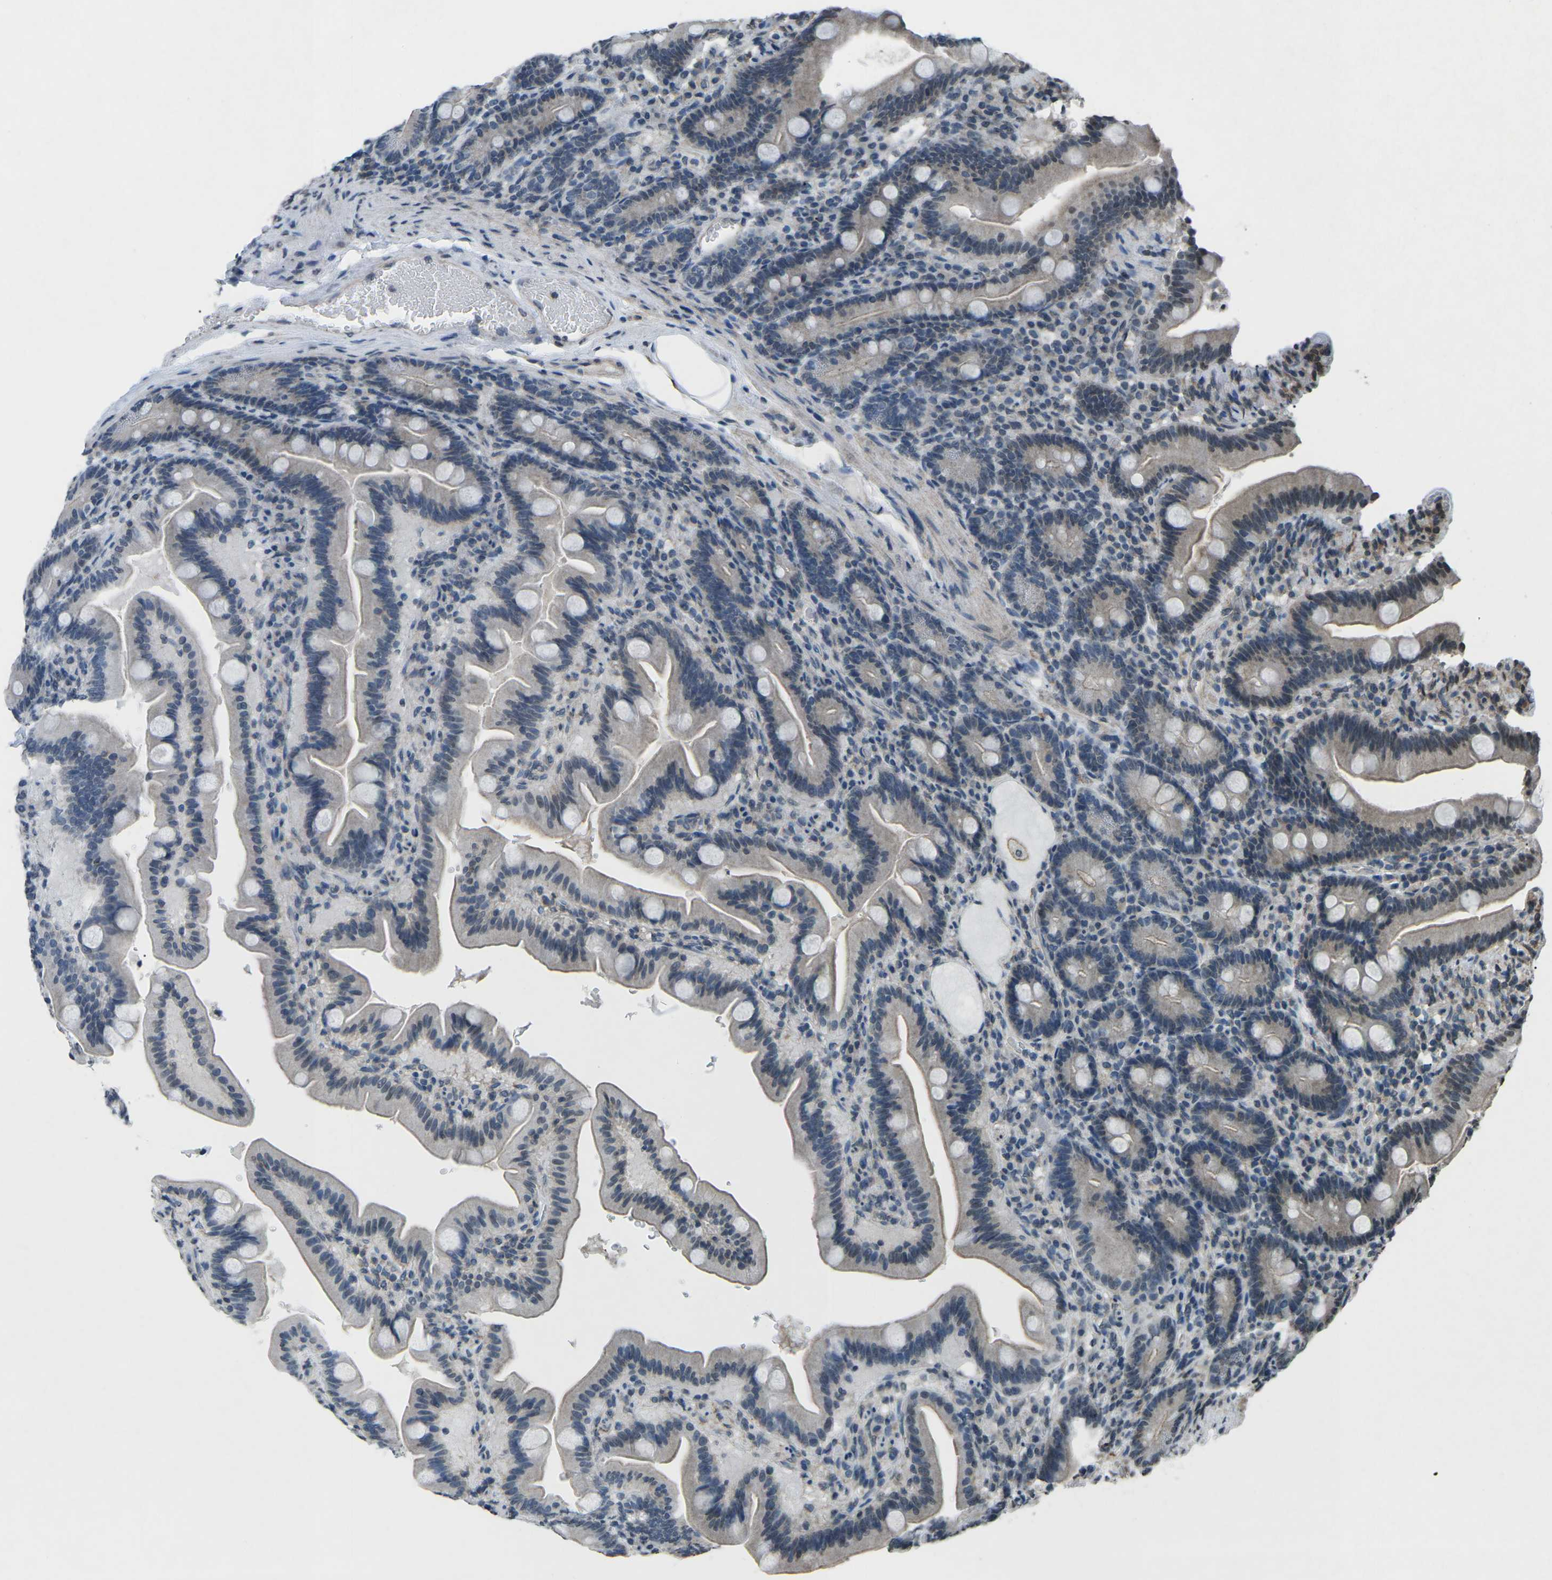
{"staining": {"intensity": "weak", "quantity": "<25%", "location": "cytoplasmic/membranous"}, "tissue": "duodenum", "cell_type": "Glandular cells", "image_type": "normal", "snomed": [{"axis": "morphology", "description": "Normal tissue, NOS"}, {"axis": "topography", "description": "Duodenum"}], "caption": "A high-resolution histopathology image shows IHC staining of unremarkable duodenum, which demonstrates no significant expression in glandular cells.", "gene": "TFR2", "patient": {"sex": "male", "age": 54}}